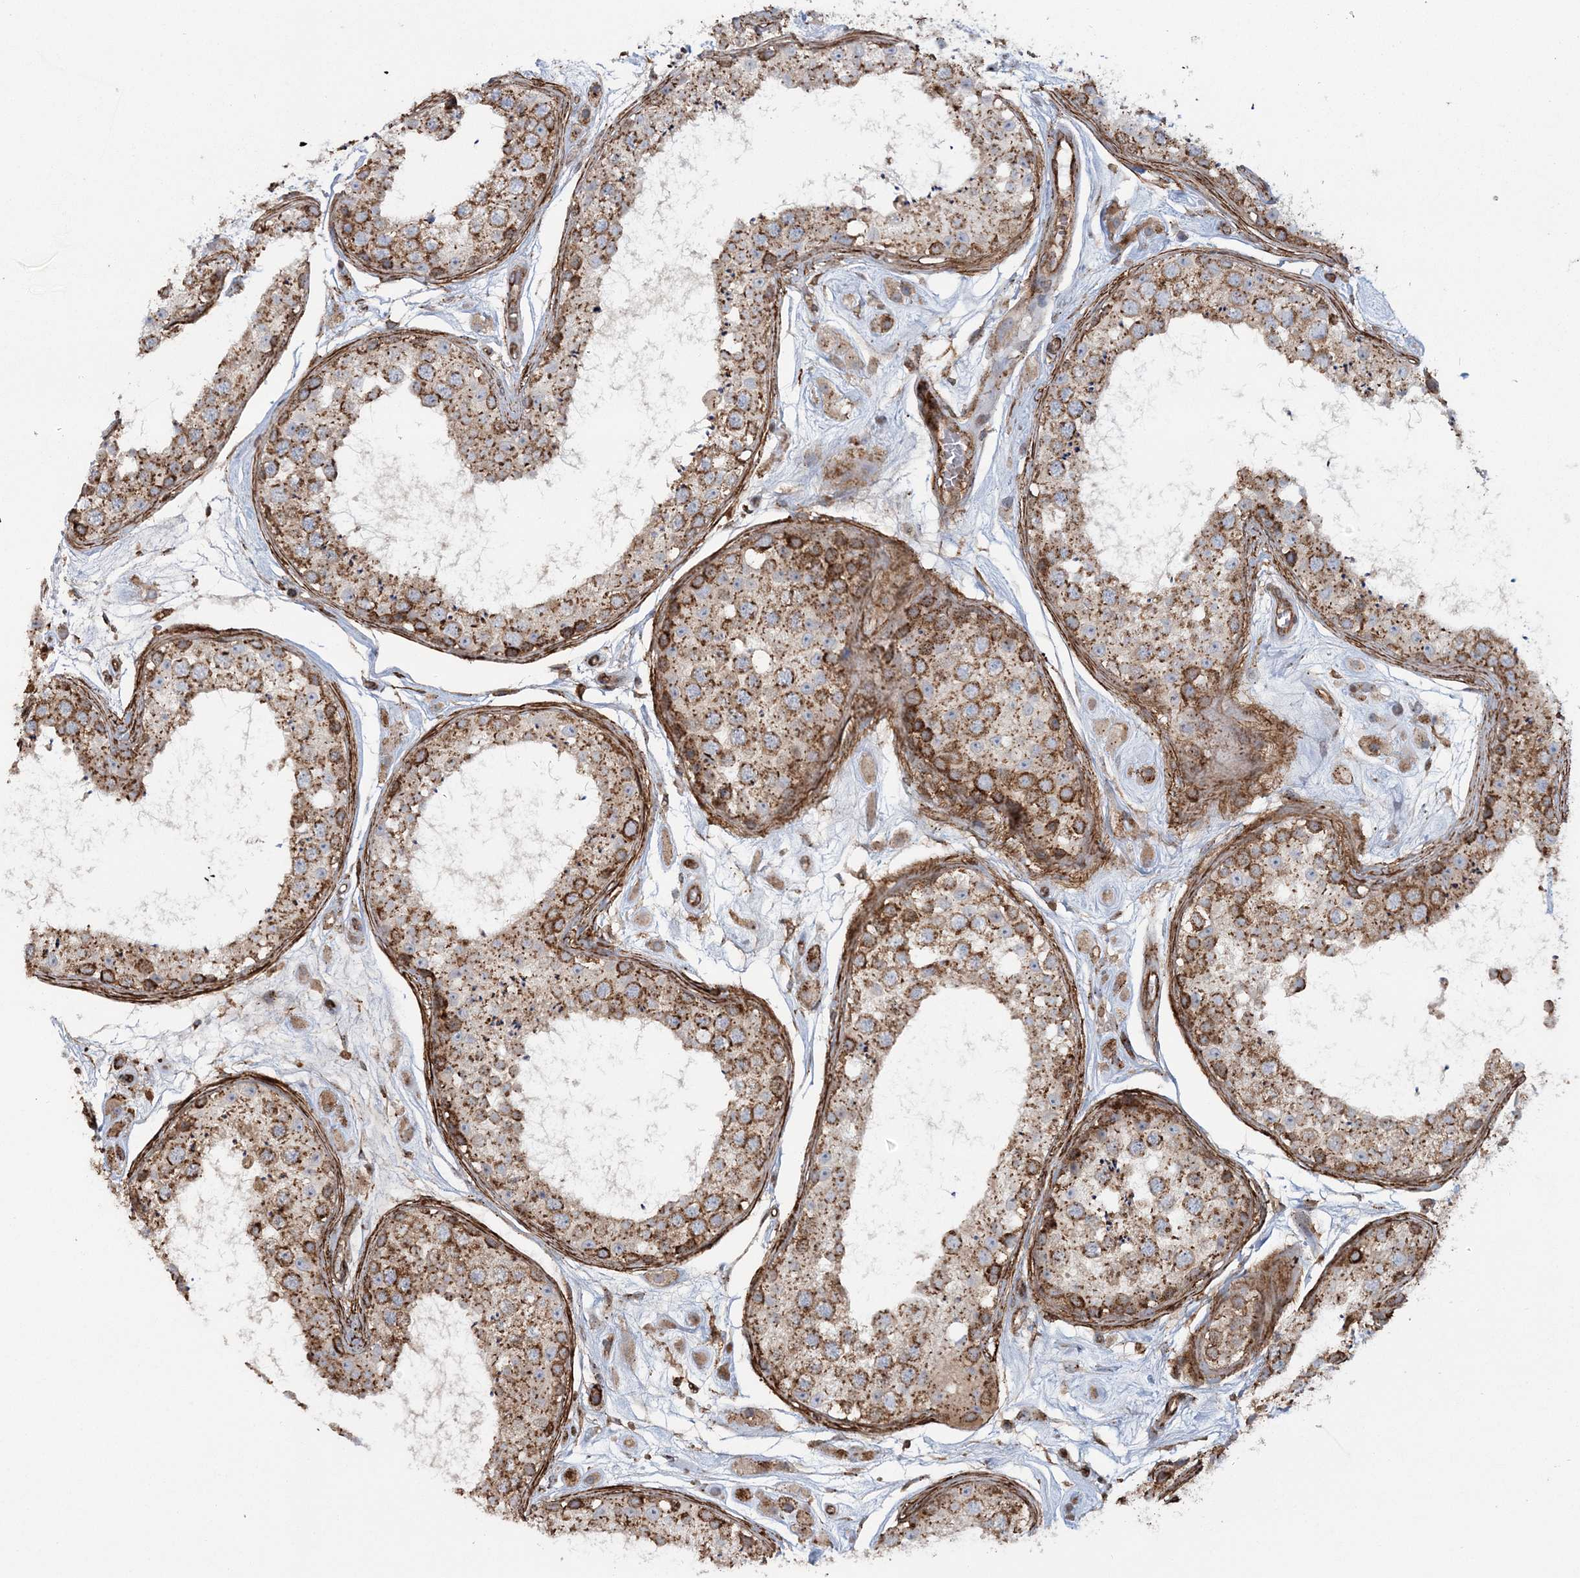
{"staining": {"intensity": "moderate", "quantity": ">75%", "location": "cytoplasmic/membranous"}, "tissue": "testis", "cell_type": "Cells in seminiferous ducts", "image_type": "normal", "snomed": [{"axis": "morphology", "description": "Normal tissue, NOS"}, {"axis": "topography", "description": "Testis"}], "caption": "IHC (DAB (3,3'-diaminobenzidine)) staining of unremarkable human testis shows moderate cytoplasmic/membranous protein positivity in about >75% of cells in seminiferous ducts.", "gene": "TRAF3IP2", "patient": {"sex": "male", "age": 25}}